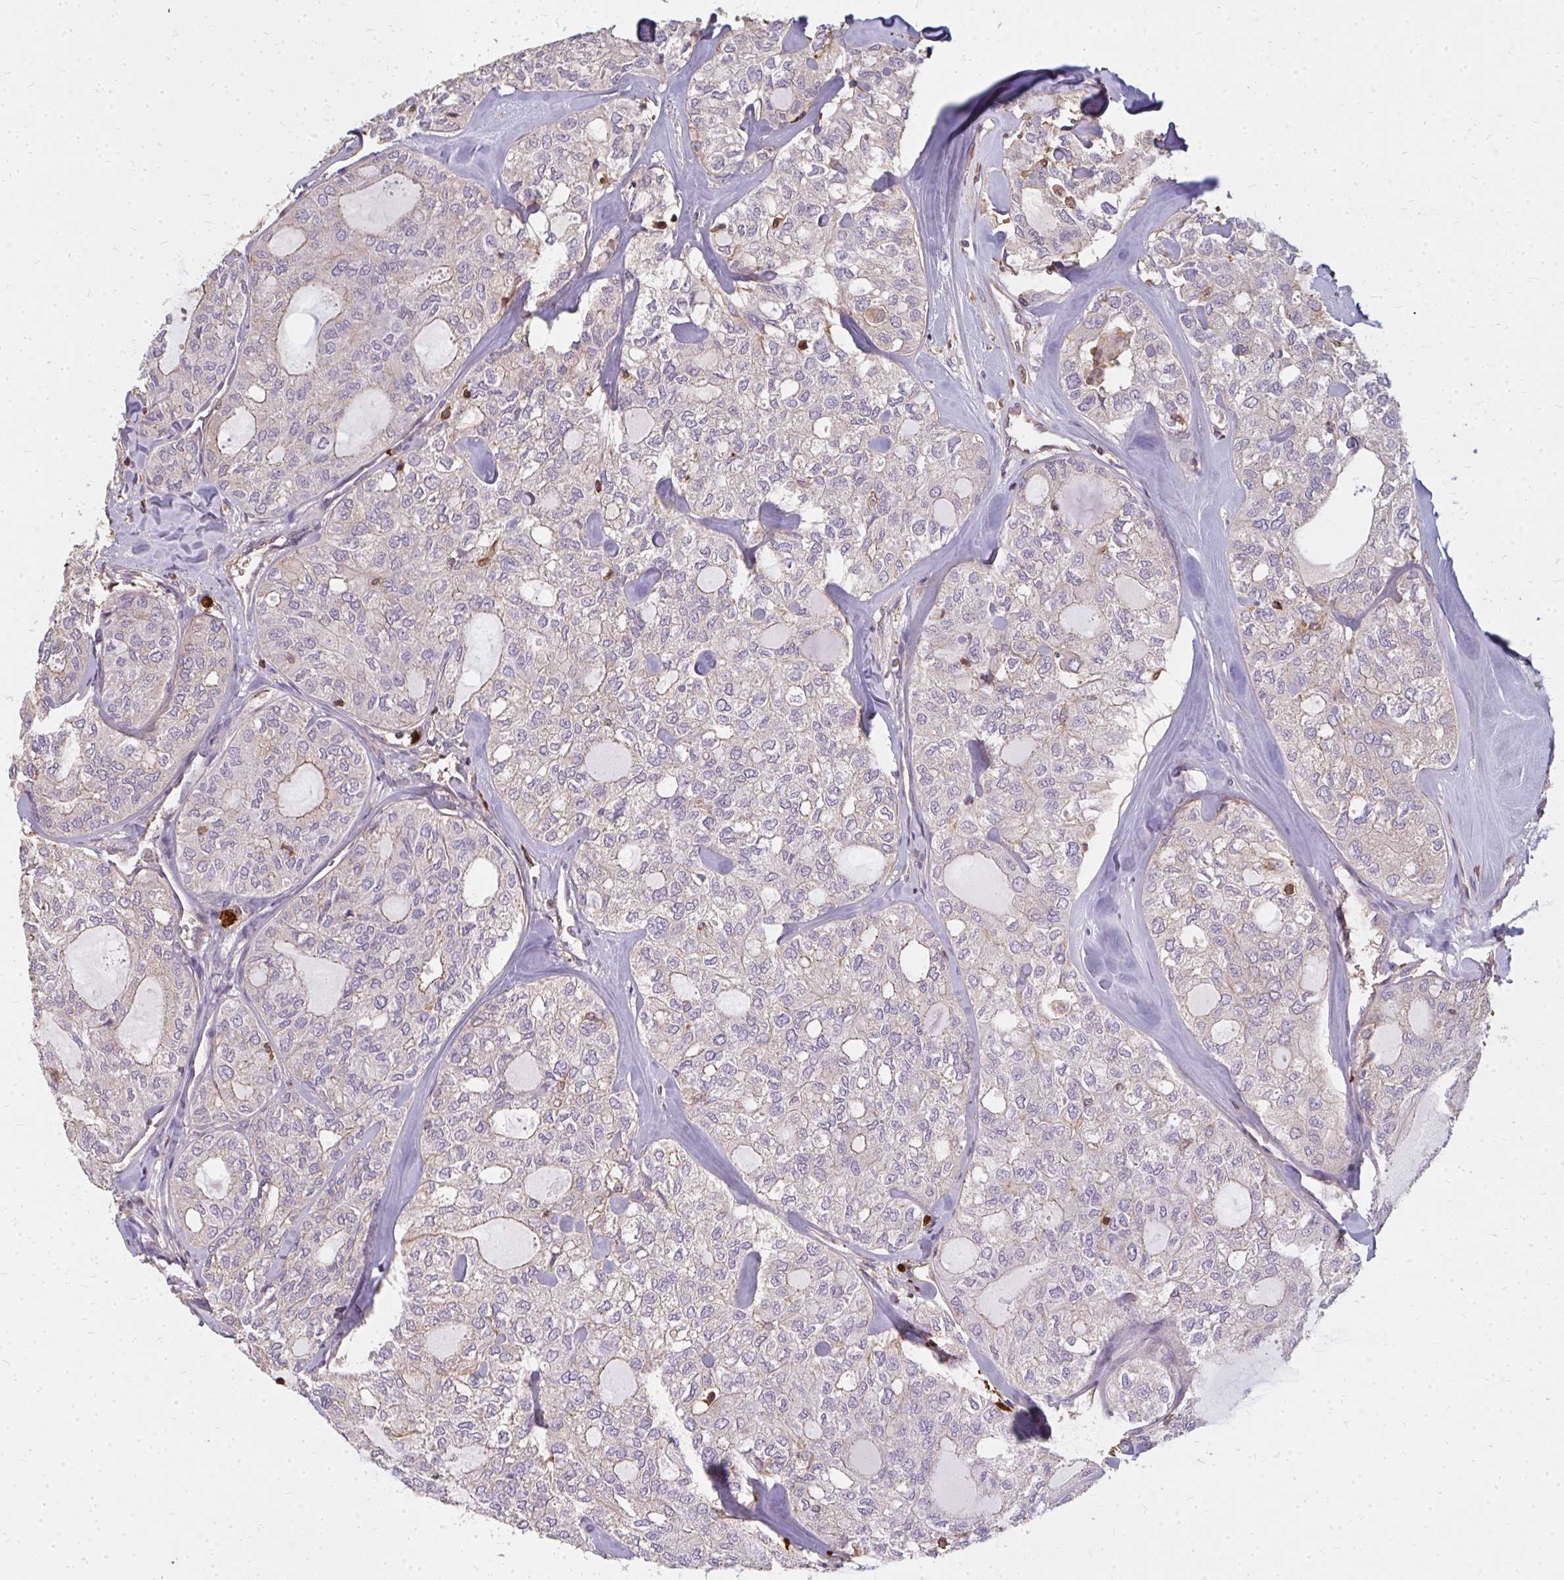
{"staining": {"intensity": "negative", "quantity": "none", "location": "none"}, "tissue": "thyroid cancer", "cell_type": "Tumor cells", "image_type": "cancer", "snomed": [{"axis": "morphology", "description": "Follicular adenoma carcinoma, NOS"}, {"axis": "topography", "description": "Thyroid gland"}], "caption": "Immunohistochemistry (IHC) image of neoplastic tissue: thyroid cancer (follicular adenoma carcinoma) stained with DAB (3,3'-diaminobenzidine) shows no significant protein positivity in tumor cells.", "gene": "CNTRL", "patient": {"sex": "male", "age": 75}}